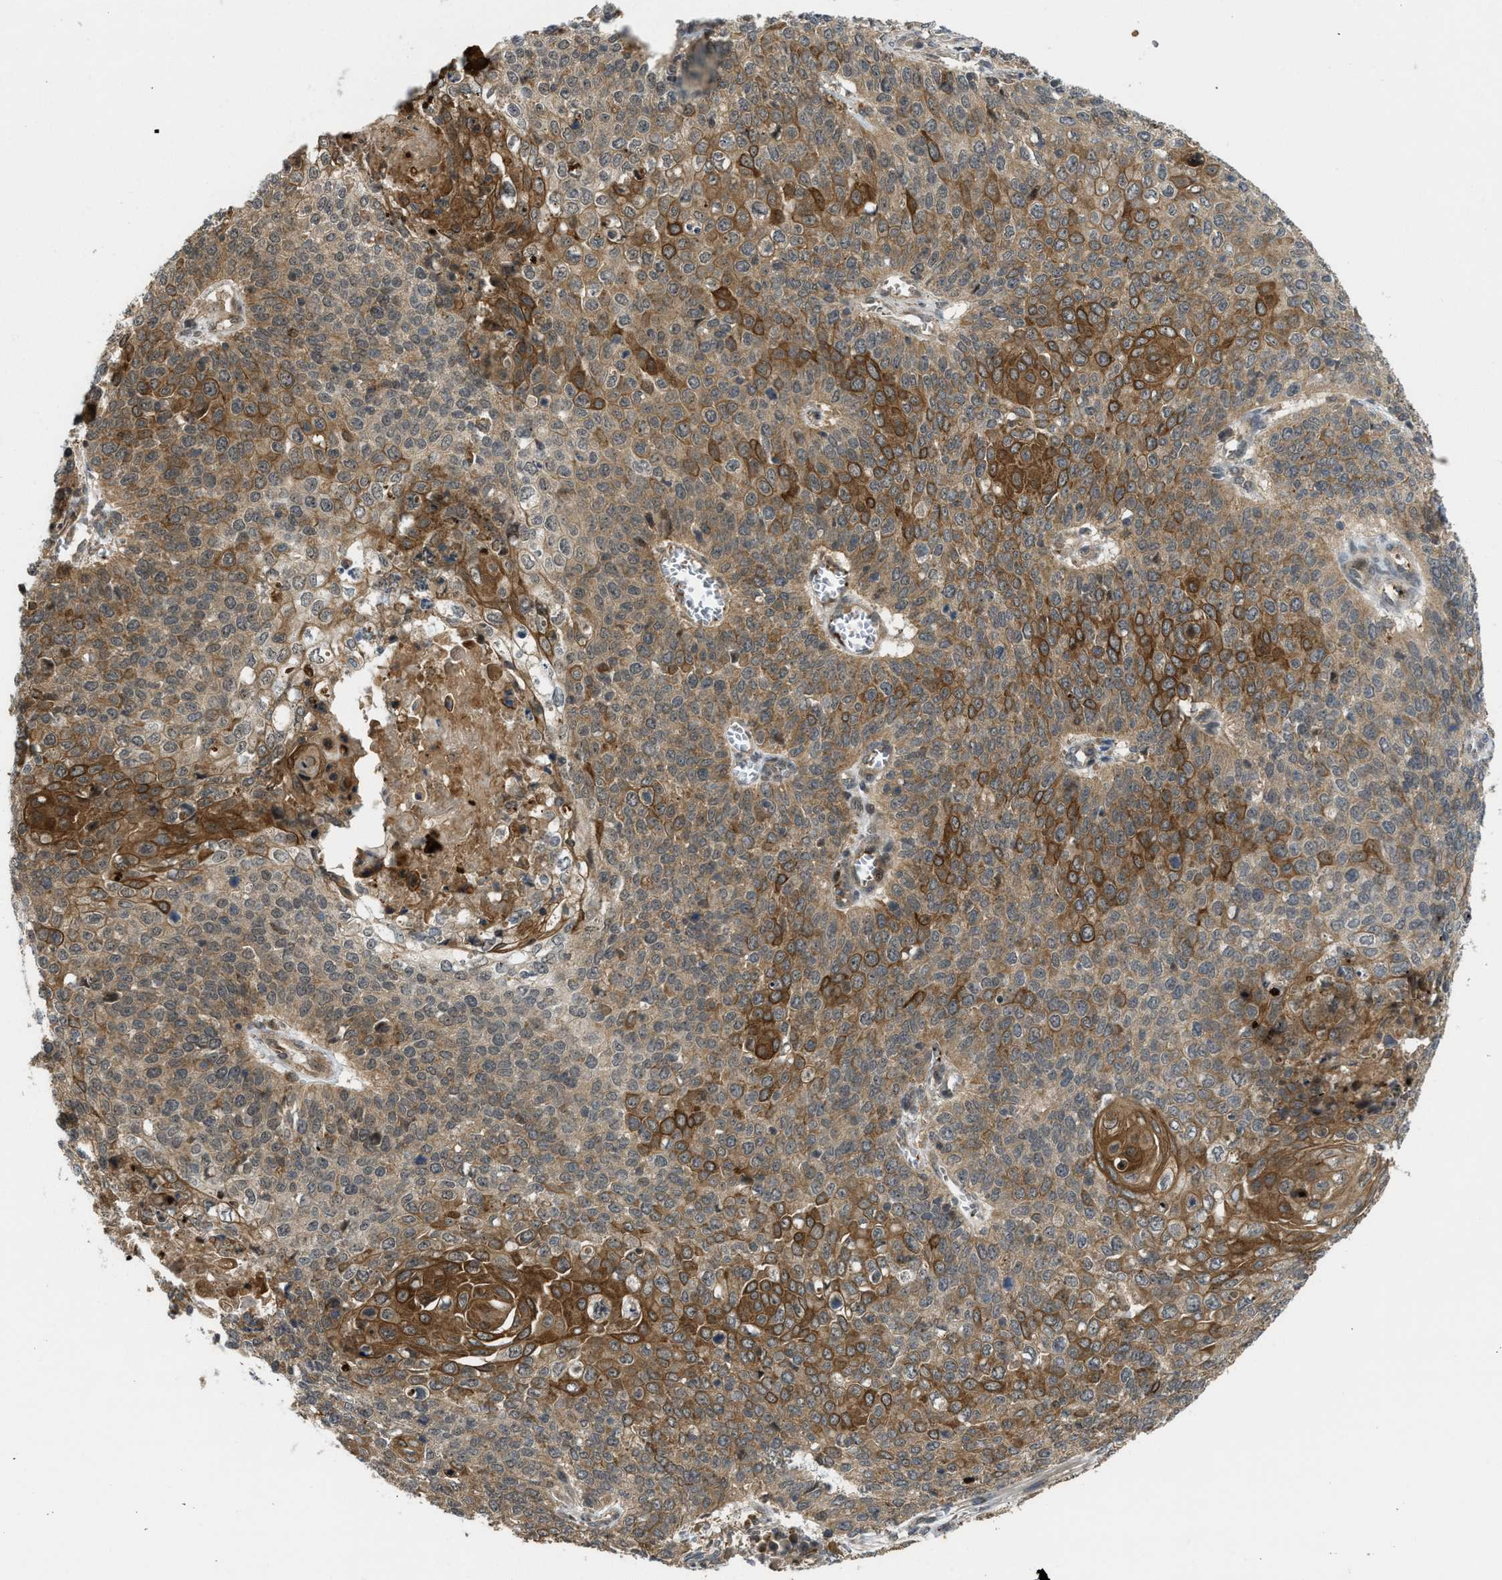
{"staining": {"intensity": "moderate", "quantity": ">75%", "location": "cytoplasmic/membranous"}, "tissue": "cervical cancer", "cell_type": "Tumor cells", "image_type": "cancer", "snomed": [{"axis": "morphology", "description": "Squamous cell carcinoma, NOS"}, {"axis": "topography", "description": "Cervix"}], "caption": "This photomicrograph exhibits immunohistochemistry staining of human cervical squamous cell carcinoma, with medium moderate cytoplasmic/membranous positivity in about >75% of tumor cells.", "gene": "DNAJC28", "patient": {"sex": "female", "age": 39}}